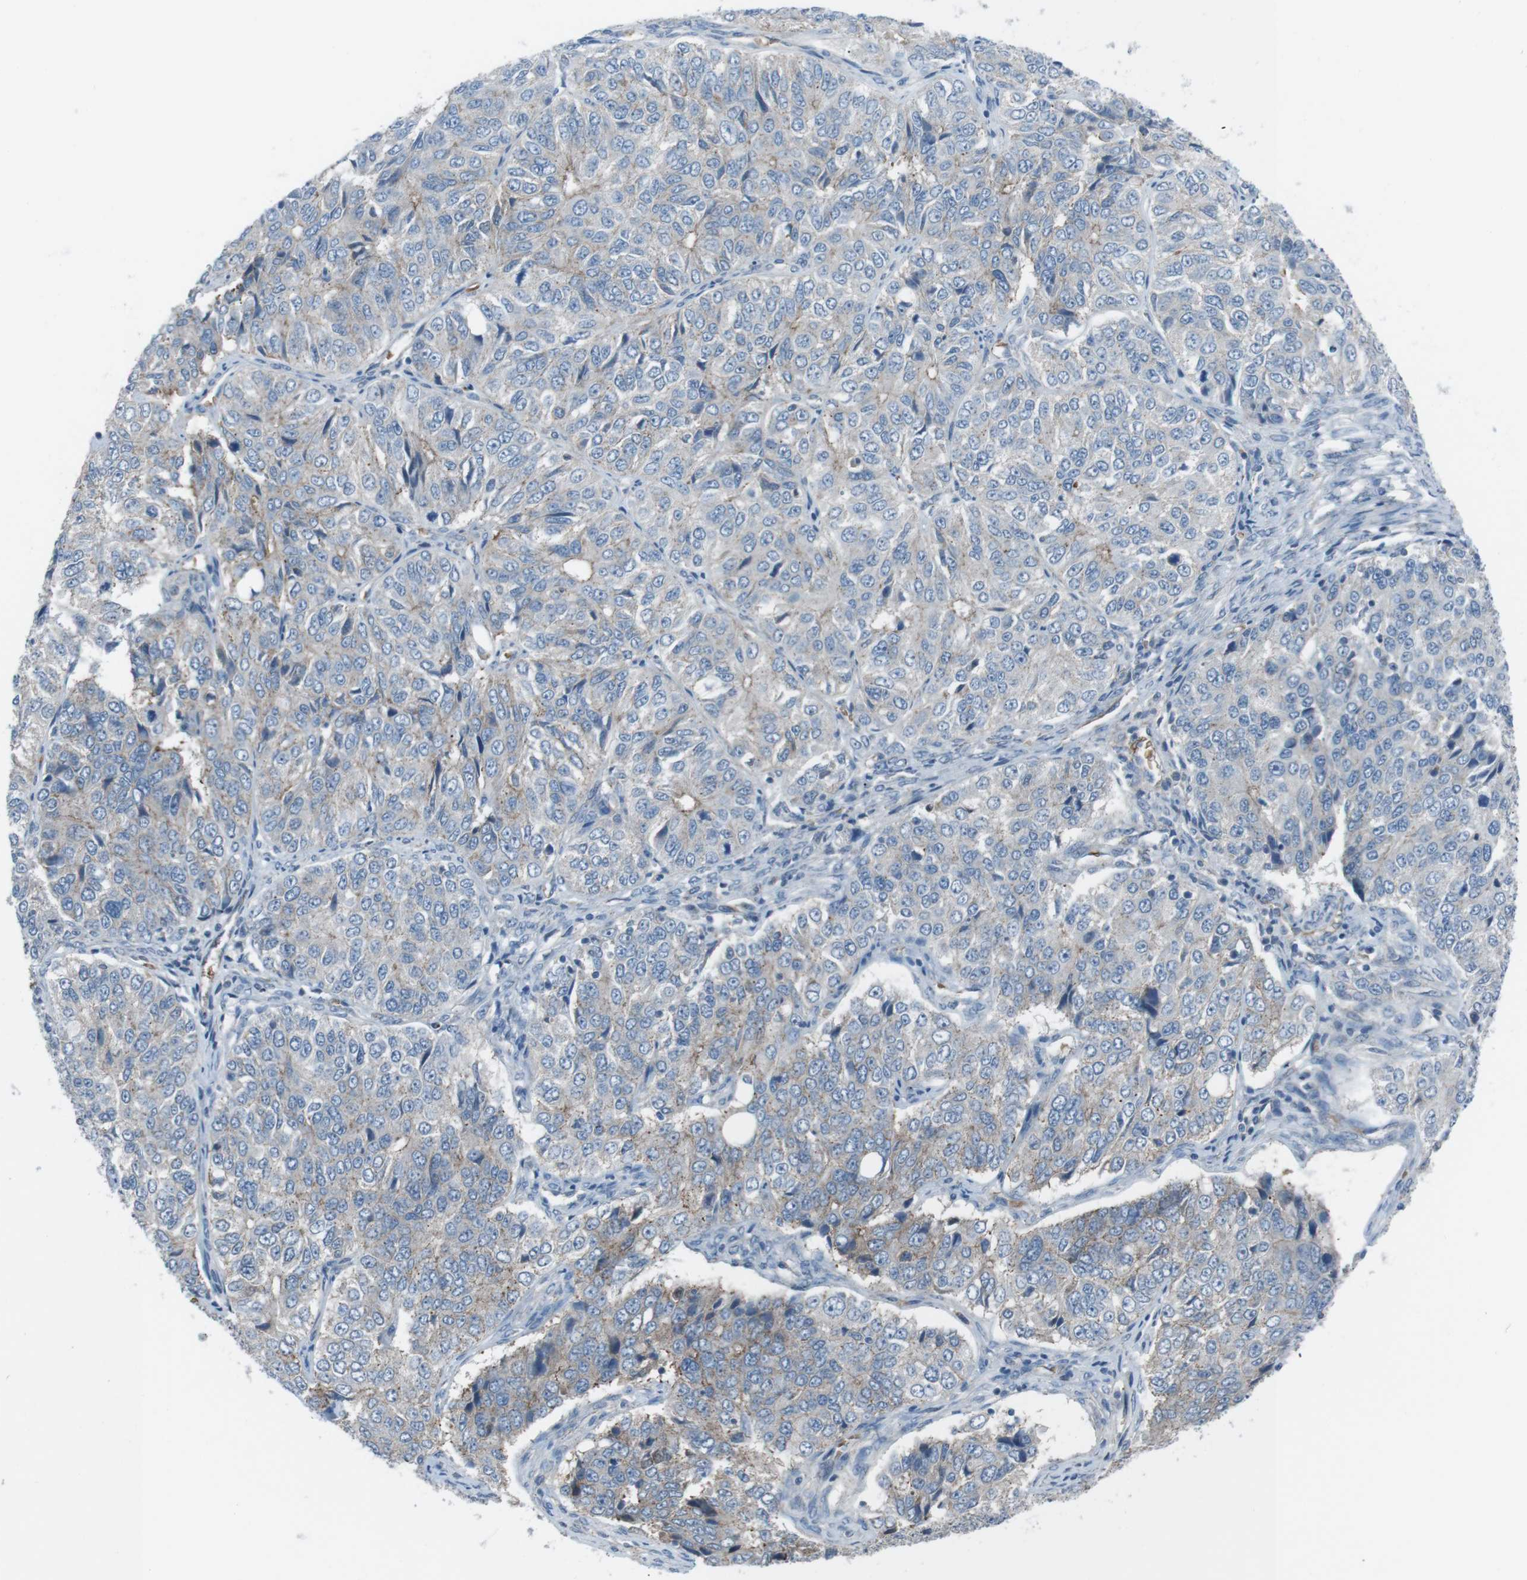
{"staining": {"intensity": "weak", "quantity": "25%-75%", "location": "cytoplasmic/membranous"}, "tissue": "ovarian cancer", "cell_type": "Tumor cells", "image_type": "cancer", "snomed": [{"axis": "morphology", "description": "Carcinoma, endometroid"}, {"axis": "topography", "description": "Ovary"}], "caption": "Protein expression analysis of human ovarian cancer reveals weak cytoplasmic/membranous positivity in approximately 25%-75% of tumor cells. (DAB = brown stain, brightfield microscopy at high magnification).", "gene": "SPTA1", "patient": {"sex": "female", "age": 51}}